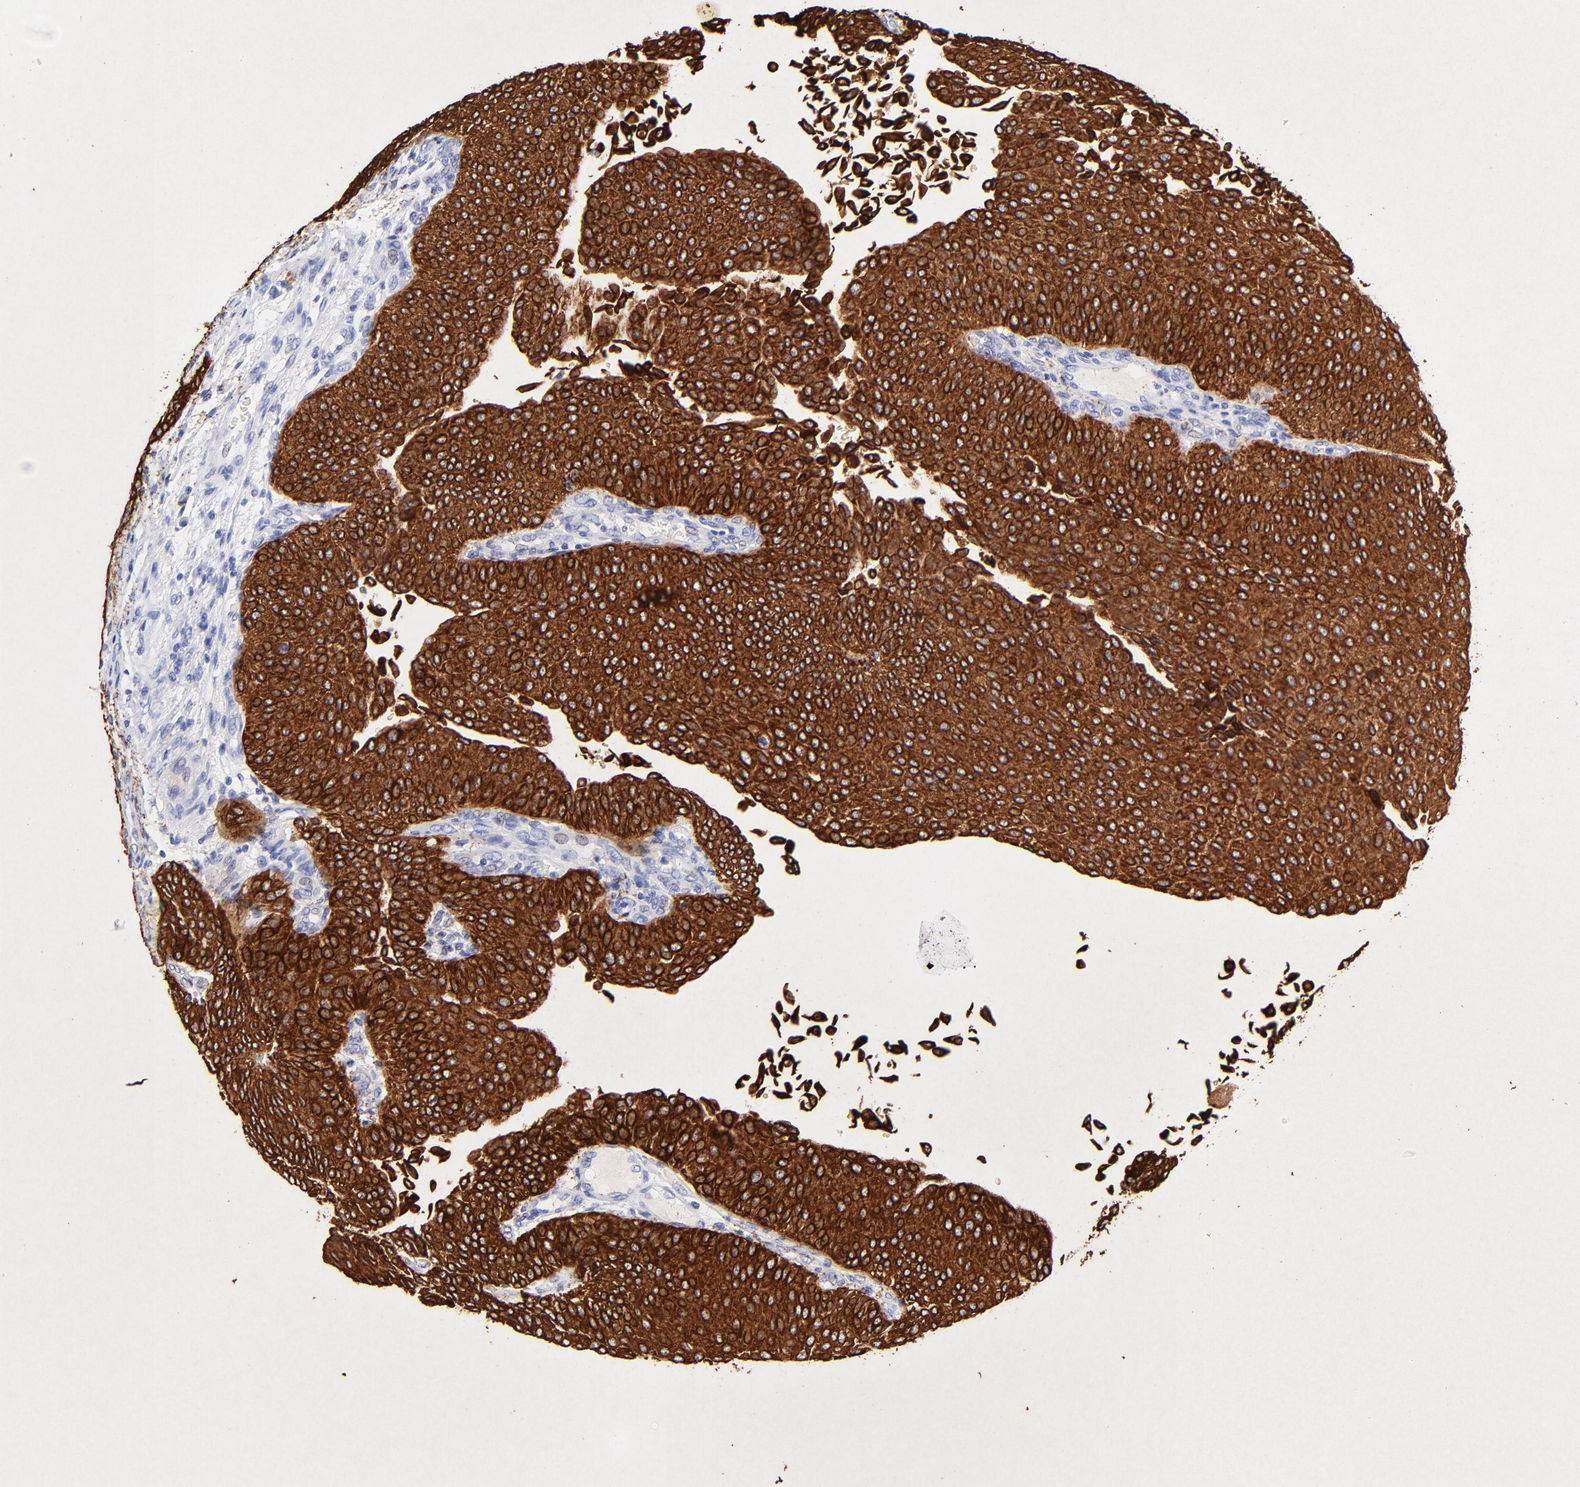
{"staining": {"intensity": "strong", "quantity": ">75%", "location": "cytoplasmic/membranous"}, "tissue": "urothelial cancer", "cell_type": "Tumor cells", "image_type": "cancer", "snomed": [{"axis": "morphology", "description": "Urothelial carcinoma, Low grade"}, {"axis": "topography", "description": "Urinary bladder"}], "caption": "A photomicrograph of human urothelial cancer stained for a protein shows strong cytoplasmic/membranous brown staining in tumor cells. The staining was performed using DAB to visualize the protein expression in brown, while the nuclei were stained in blue with hematoxylin (Magnification: 20x).", "gene": "KRT19", "patient": {"sex": "male", "age": 64}}